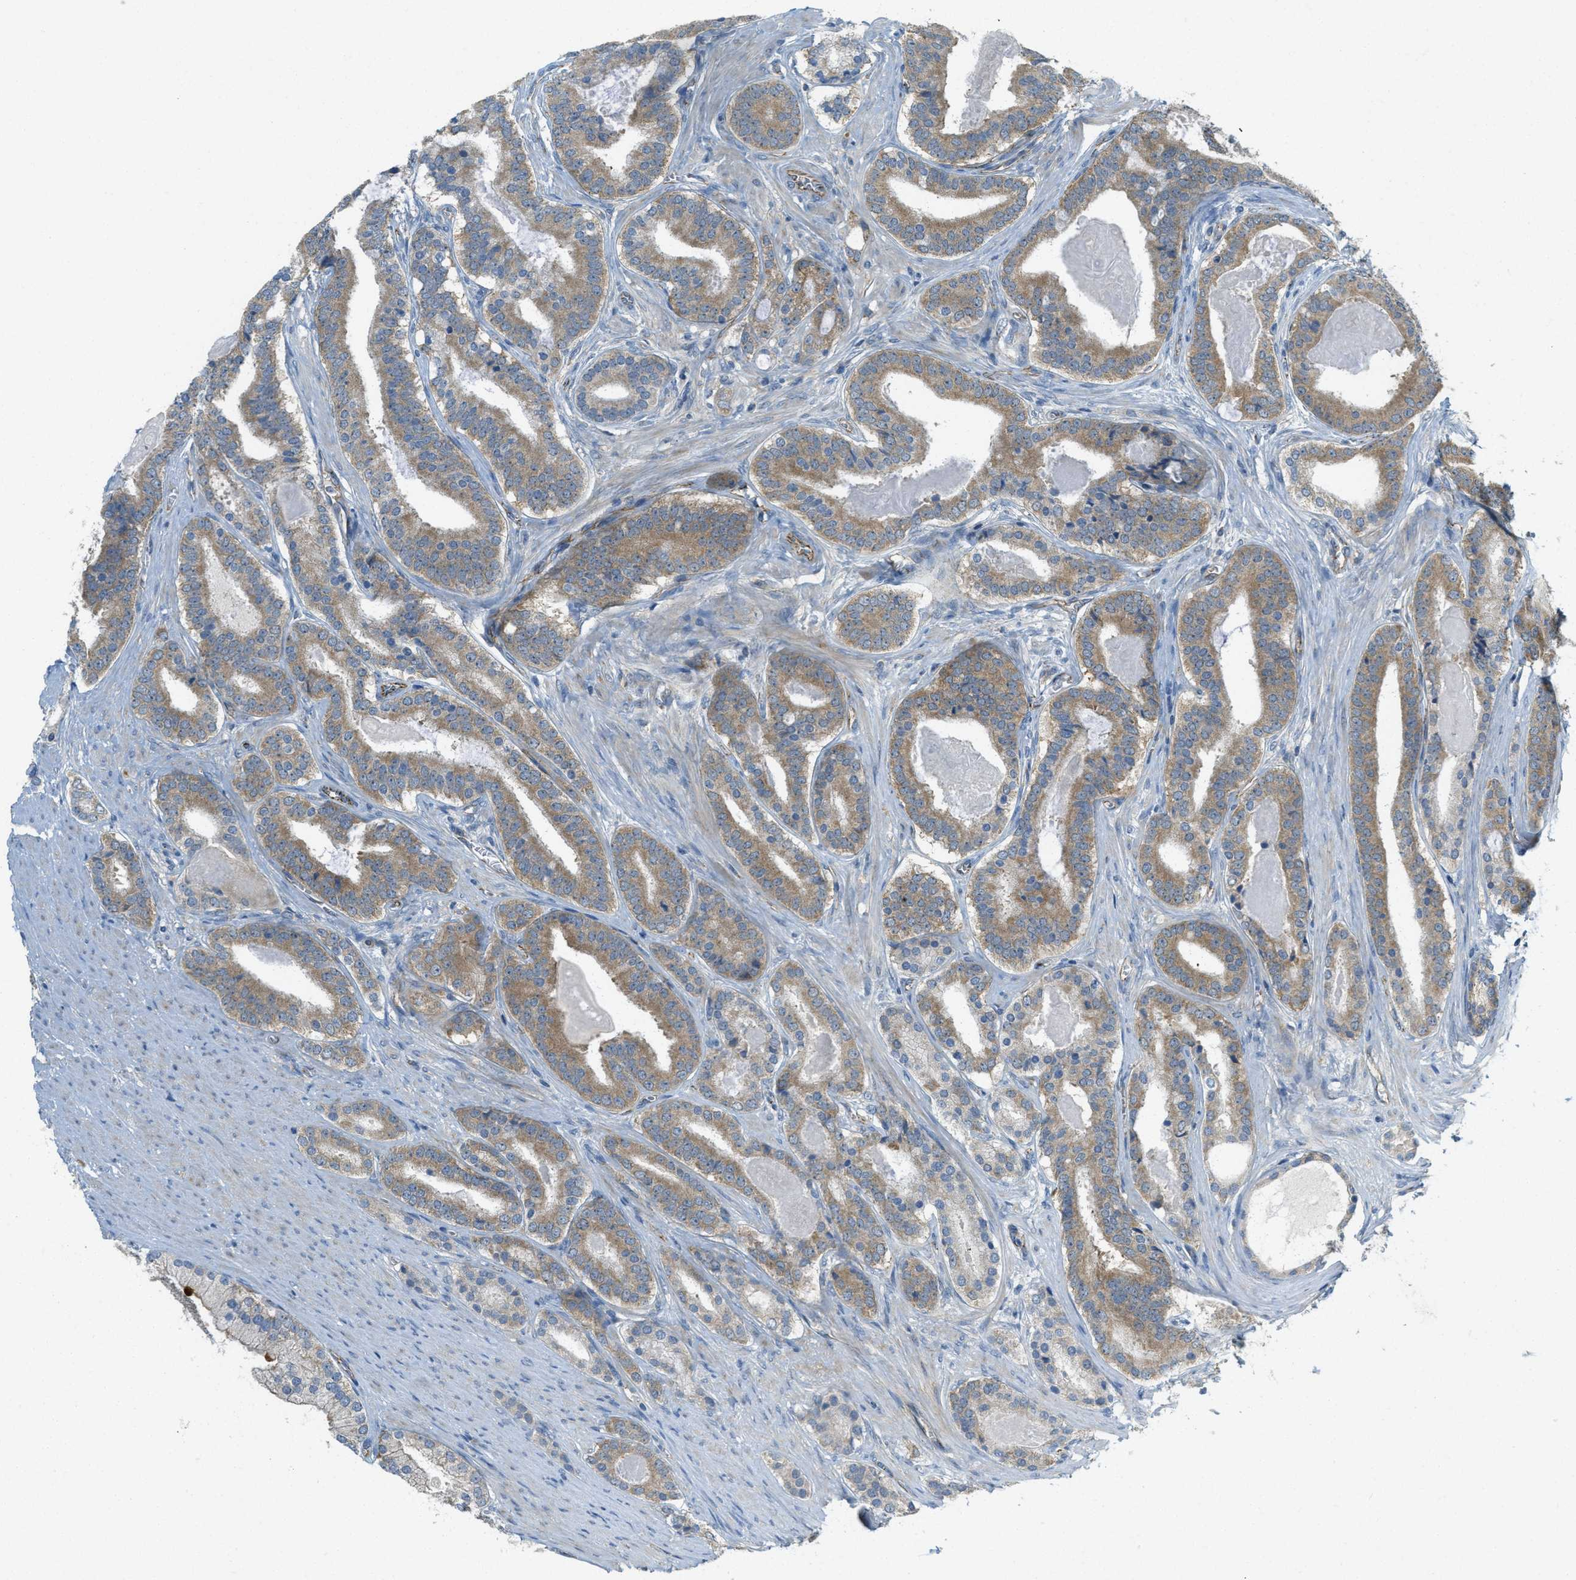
{"staining": {"intensity": "moderate", "quantity": ">75%", "location": "cytoplasmic/membranous"}, "tissue": "prostate cancer", "cell_type": "Tumor cells", "image_type": "cancer", "snomed": [{"axis": "morphology", "description": "Adenocarcinoma, High grade"}, {"axis": "topography", "description": "Prostate"}], "caption": "Protein staining exhibits moderate cytoplasmic/membranous staining in about >75% of tumor cells in prostate cancer. The protein of interest is shown in brown color, while the nuclei are stained blue.", "gene": "JCAD", "patient": {"sex": "male", "age": 60}}